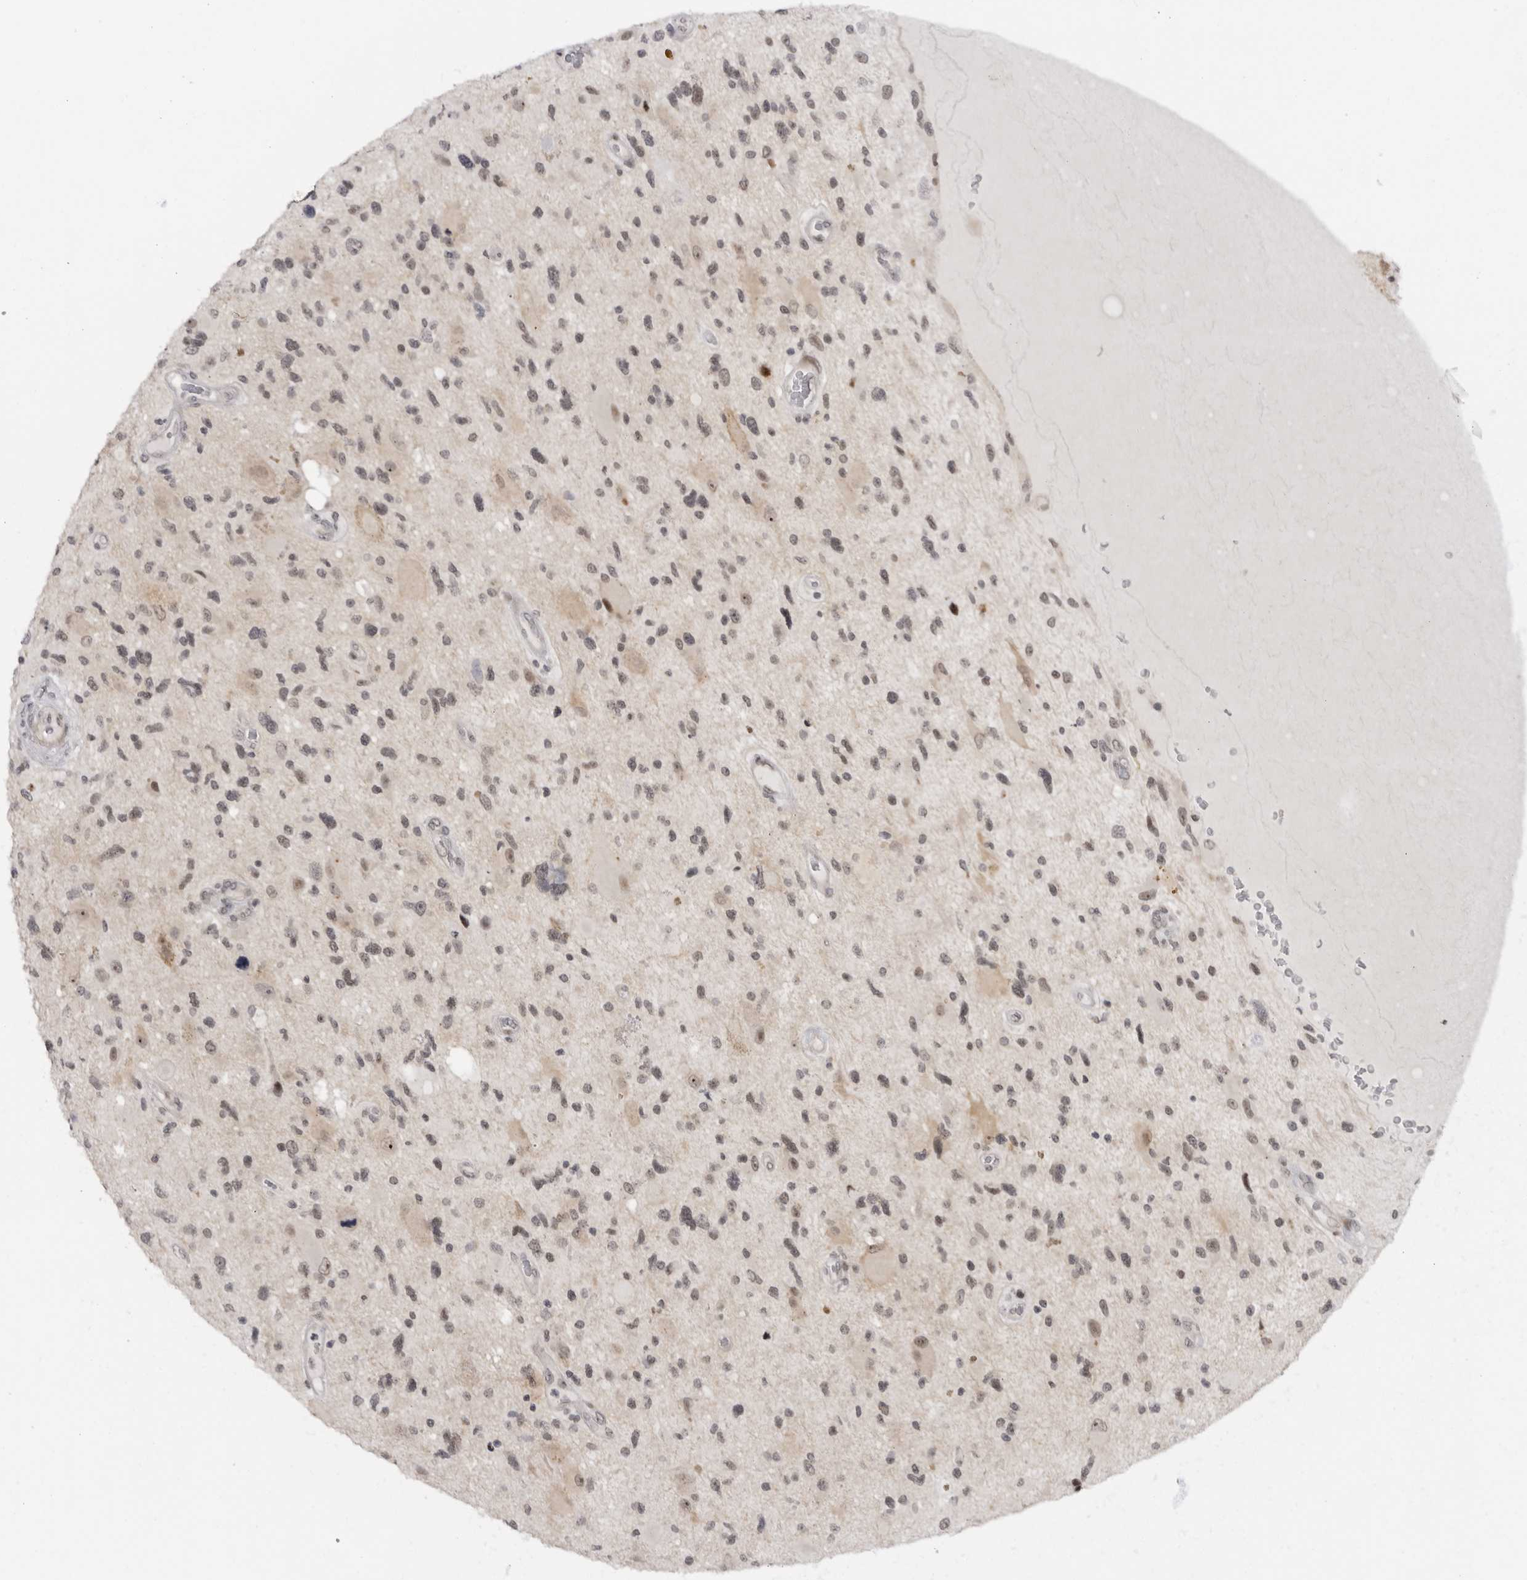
{"staining": {"intensity": "weak", "quantity": ">75%", "location": "nuclear"}, "tissue": "glioma", "cell_type": "Tumor cells", "image_type": "cancer", "snomed": [{"axis": "morphology", "description": "Glioma, malignant, High grade"}, {"axis": "topography", "description": "Brain"}], "caption": "There is low levels of weak nuclear expression in tumor cells of glioma, as demonstrated by immunohistochemical staining (brown color).", "gene": "ALPK2", "patient": {"sex": "male", "age": 33}}